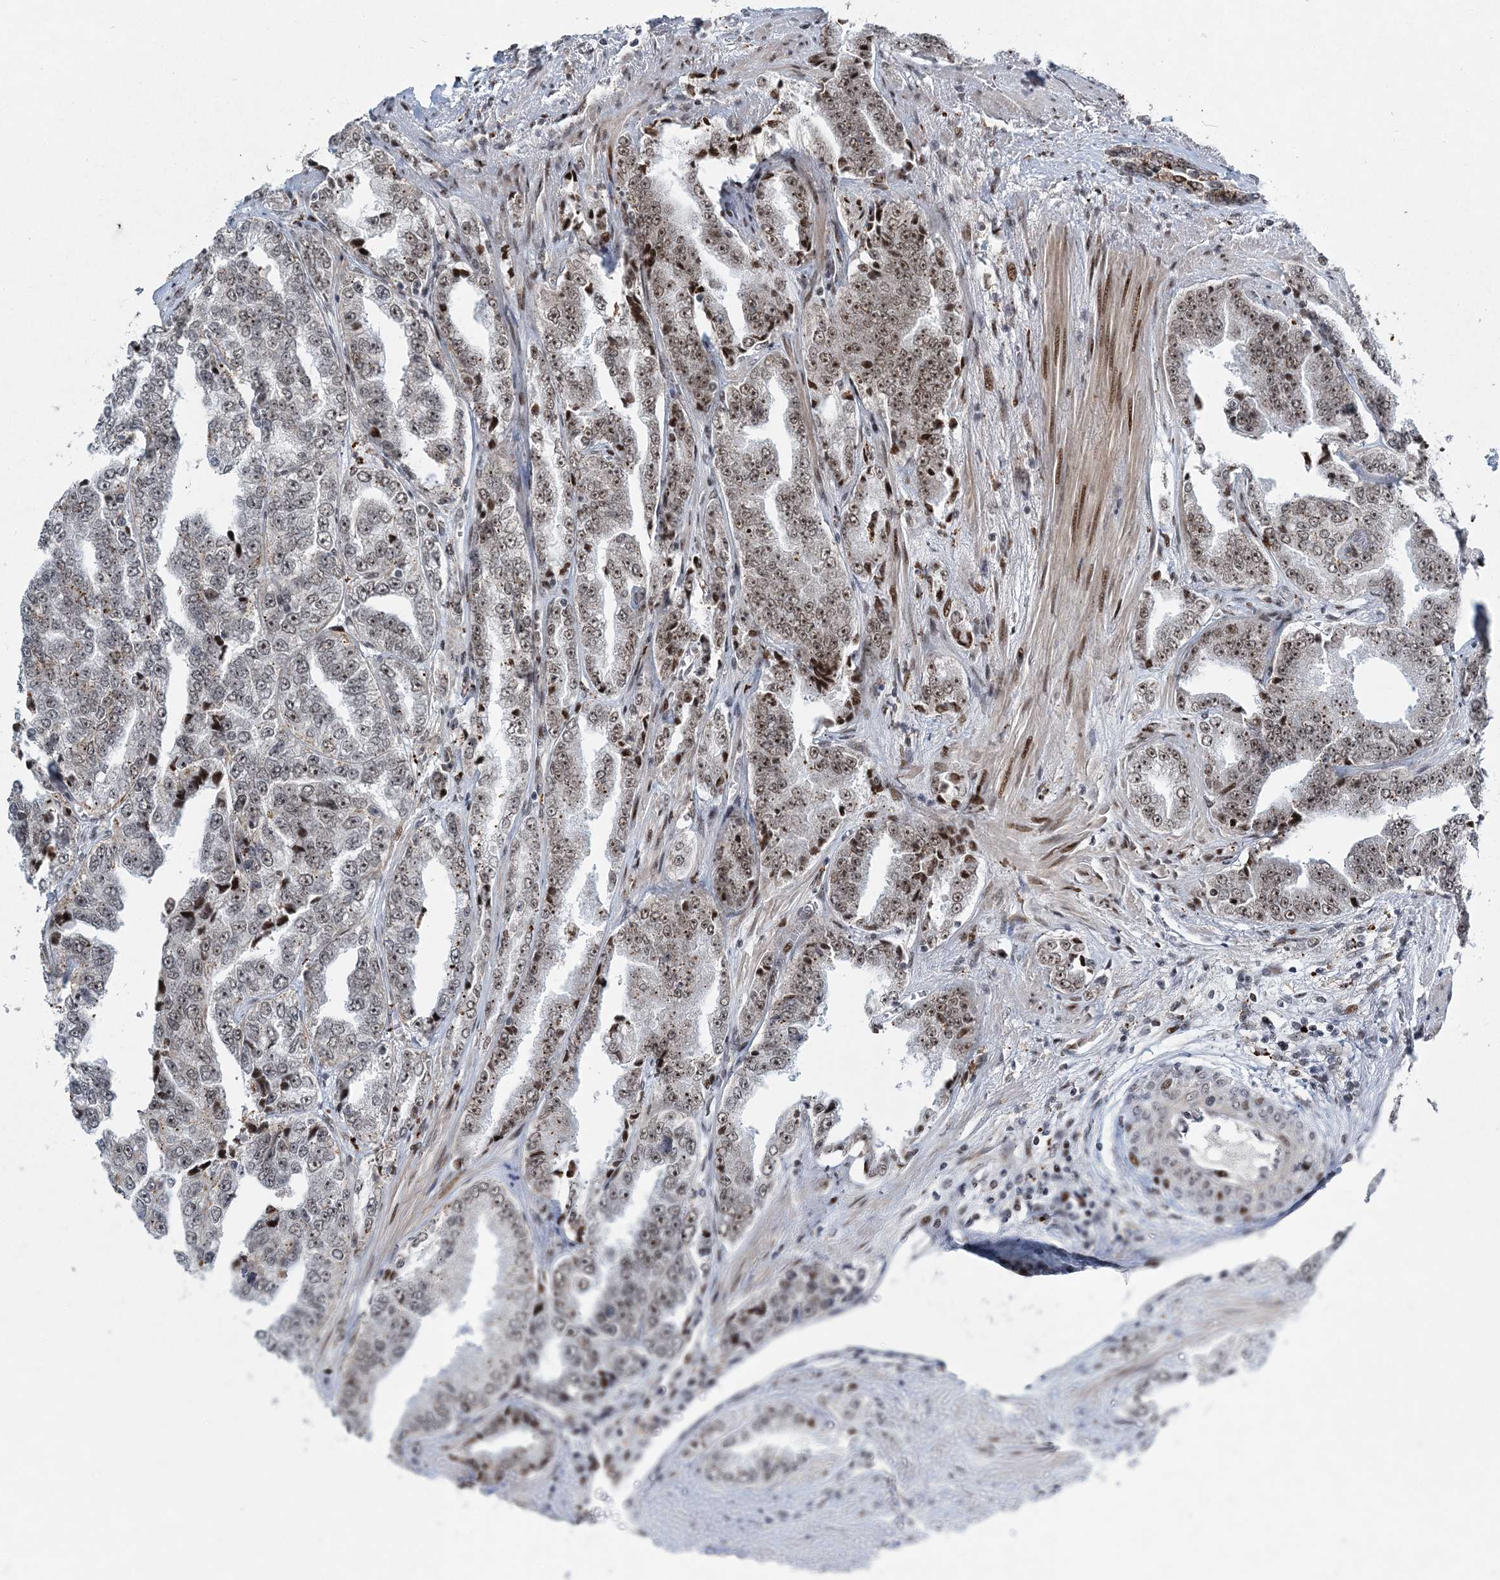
{"staining": {"intensity": "weak", "quantity": ">75%", "location": "nuclear"}, "tissue": "prostate cancer", "cell_type": "Tumor cells", "image_type": "cancer", "snomed": [{"axis": "morphology", "description": "Adenocarcinoma, High grade"}, {"axis": "topography", "description": "Prostate"}], "caption": "Immunohistochemical staining of prostate cancer (high-grade adenocarcinoma) shows low levels of weak nuclear staining in approximately >75% of tumor cells.", "gene": "CWC22", "patient": {"sex": "male", "age": 71}}